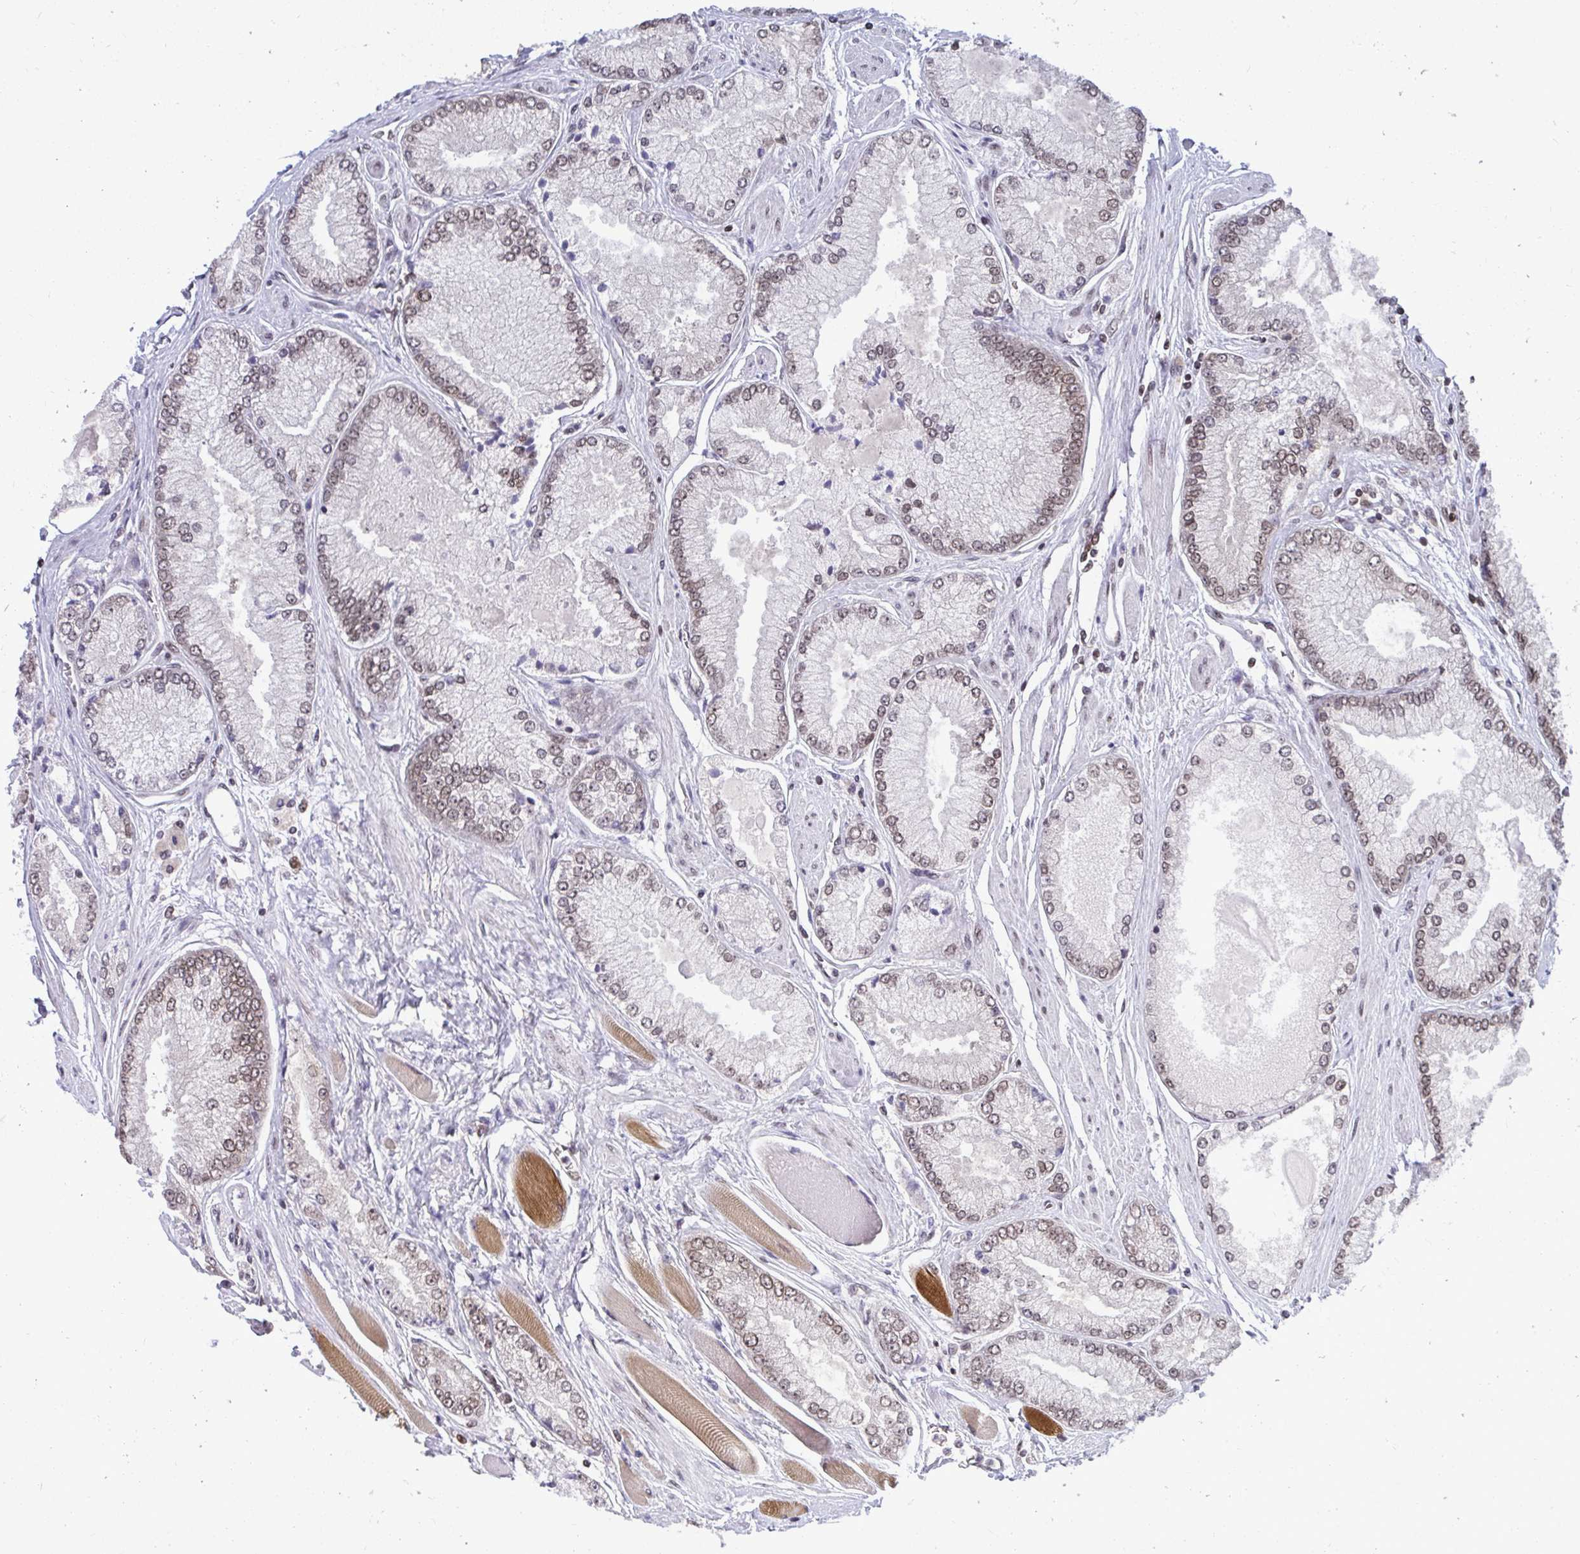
{"staining": {"intensity": "weak", "quantity": "<25%", "location": "nuclear"}, "tissue": "prostate cancer", "cell_type": "Tumor cells", "image_type": "cancer", "snomed": [{"axis": "morphology", "description": "Adenocarcinoma, Low grade"}, {"axis": "topography", "description": "Prostate"}], "caption": "Immunohistochemistry of human adenocarcinoma (low-grade) (prostate) displays no positivity in tumor cells.", "gene": "JPT1", "patient": {"sex": "male", "age": 67}}